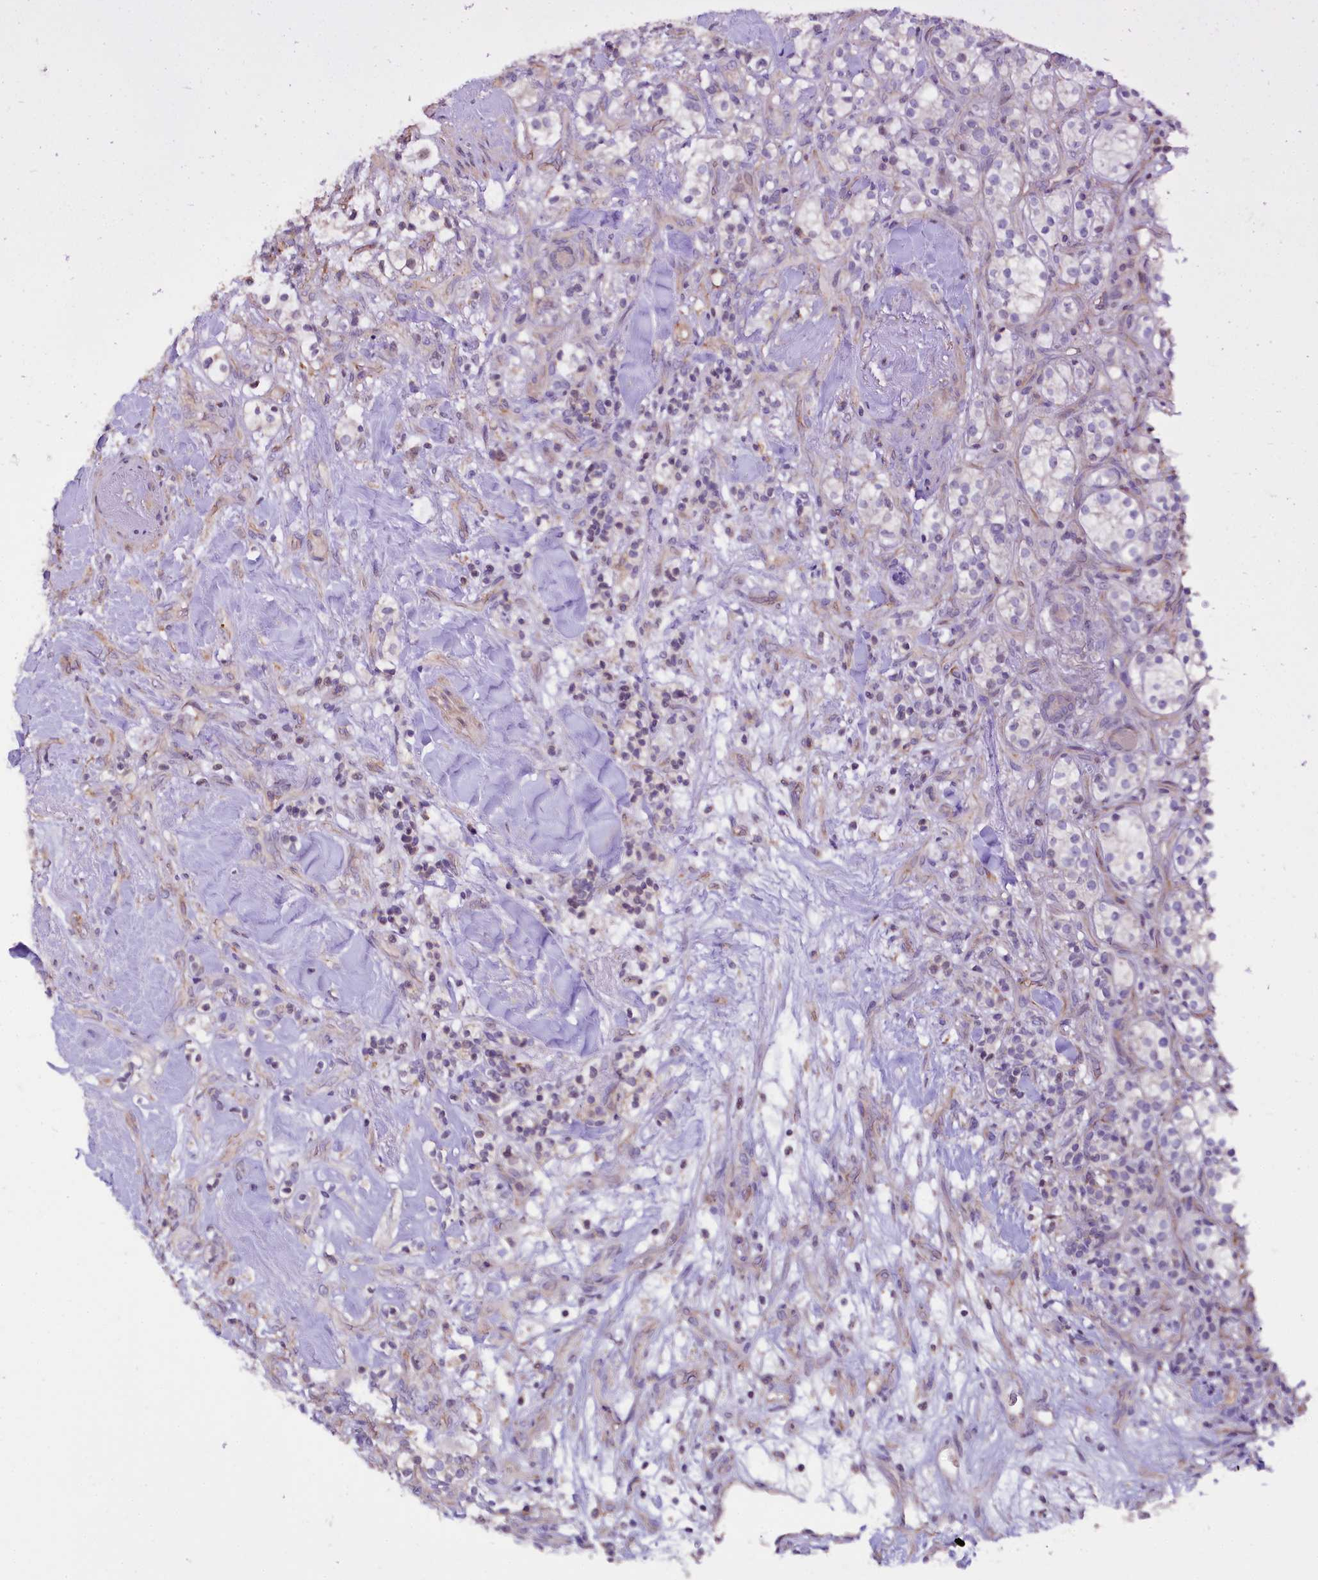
{"staining": {"intensity": "weak", "quantity": "<25%", "location": "nuclear"}, "tissue": "renal cancer", "cell_type": "Tumor cells", "image_type": "cancer", "snomed": [{"axis": "morphology", "description": "Adenocarcinoma, NOS"}, {"axis": "topography", "description": "Kidney"}], "caption": "Renal cancer was stained to show a protein in brown. There is no significant positivity in tumor cells.", "gene": "RPUSD3", "patient": {"sex": "male", "age": 77}}